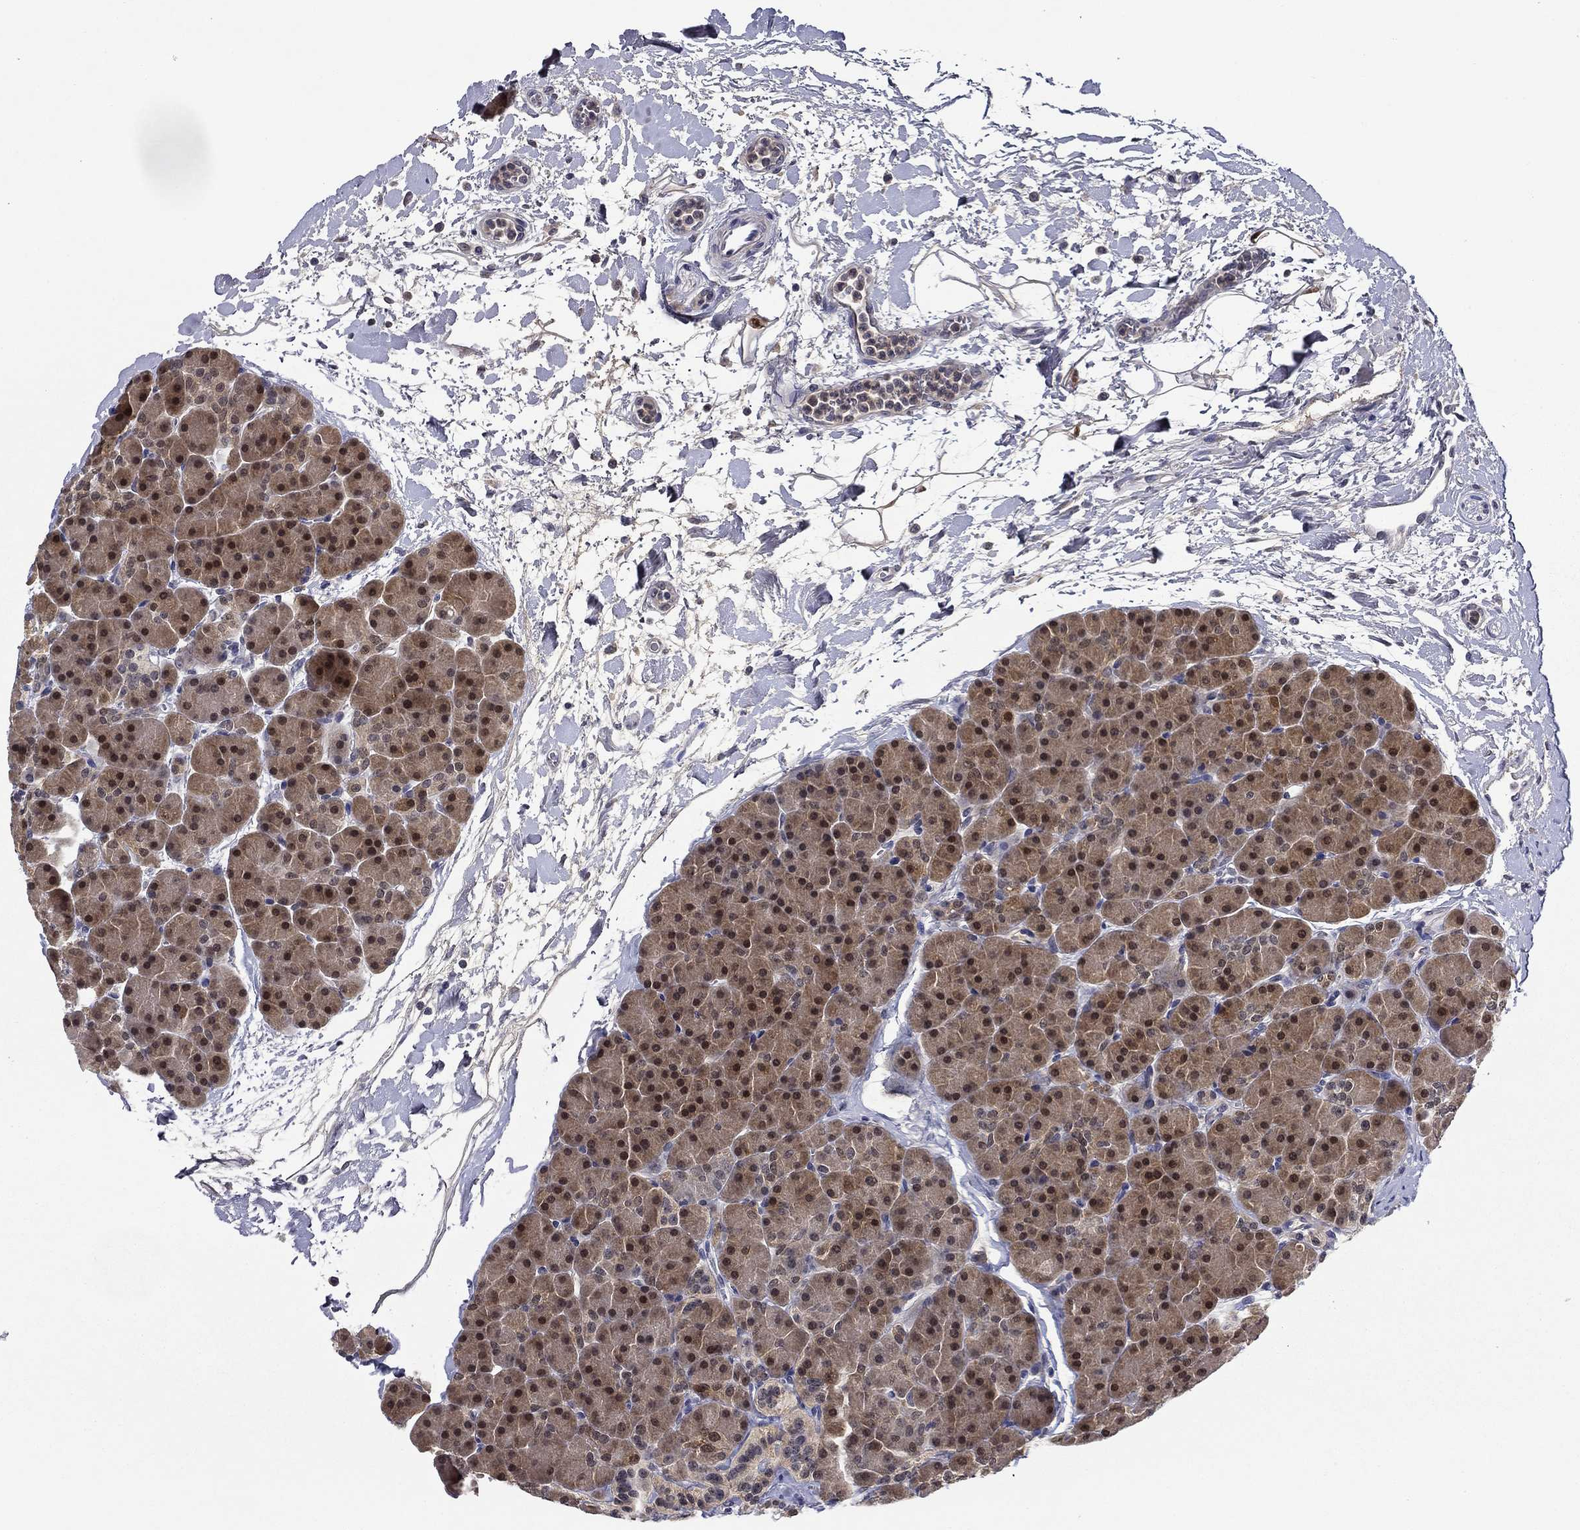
{"staining": {"intensity": "moderate", "quantity": "25%-75%", "location": "cytoplasmic/membranous,nuclear"}, "tissue": "pancreas", "cell_type": "Exocrine glandular cells", "image_type": "normal", "snomed": [{"axis": "morphology", "description": "Normal tissue, NOS"}, {"axis": "topography", "description": "Pancreas"}], "caption": "IHC histopathology image of normal pancreas: human pancreas stained using IHC displays medium levels of moderate protein expression localized specifically in the cytoplasmic/membranous,nuclear of exocrine glandular cells, appearing as a cytoplasmic/membranous,nuclear brown color.", "gene": "DDTL", "patient": {"sex": "female", "age": 44}}